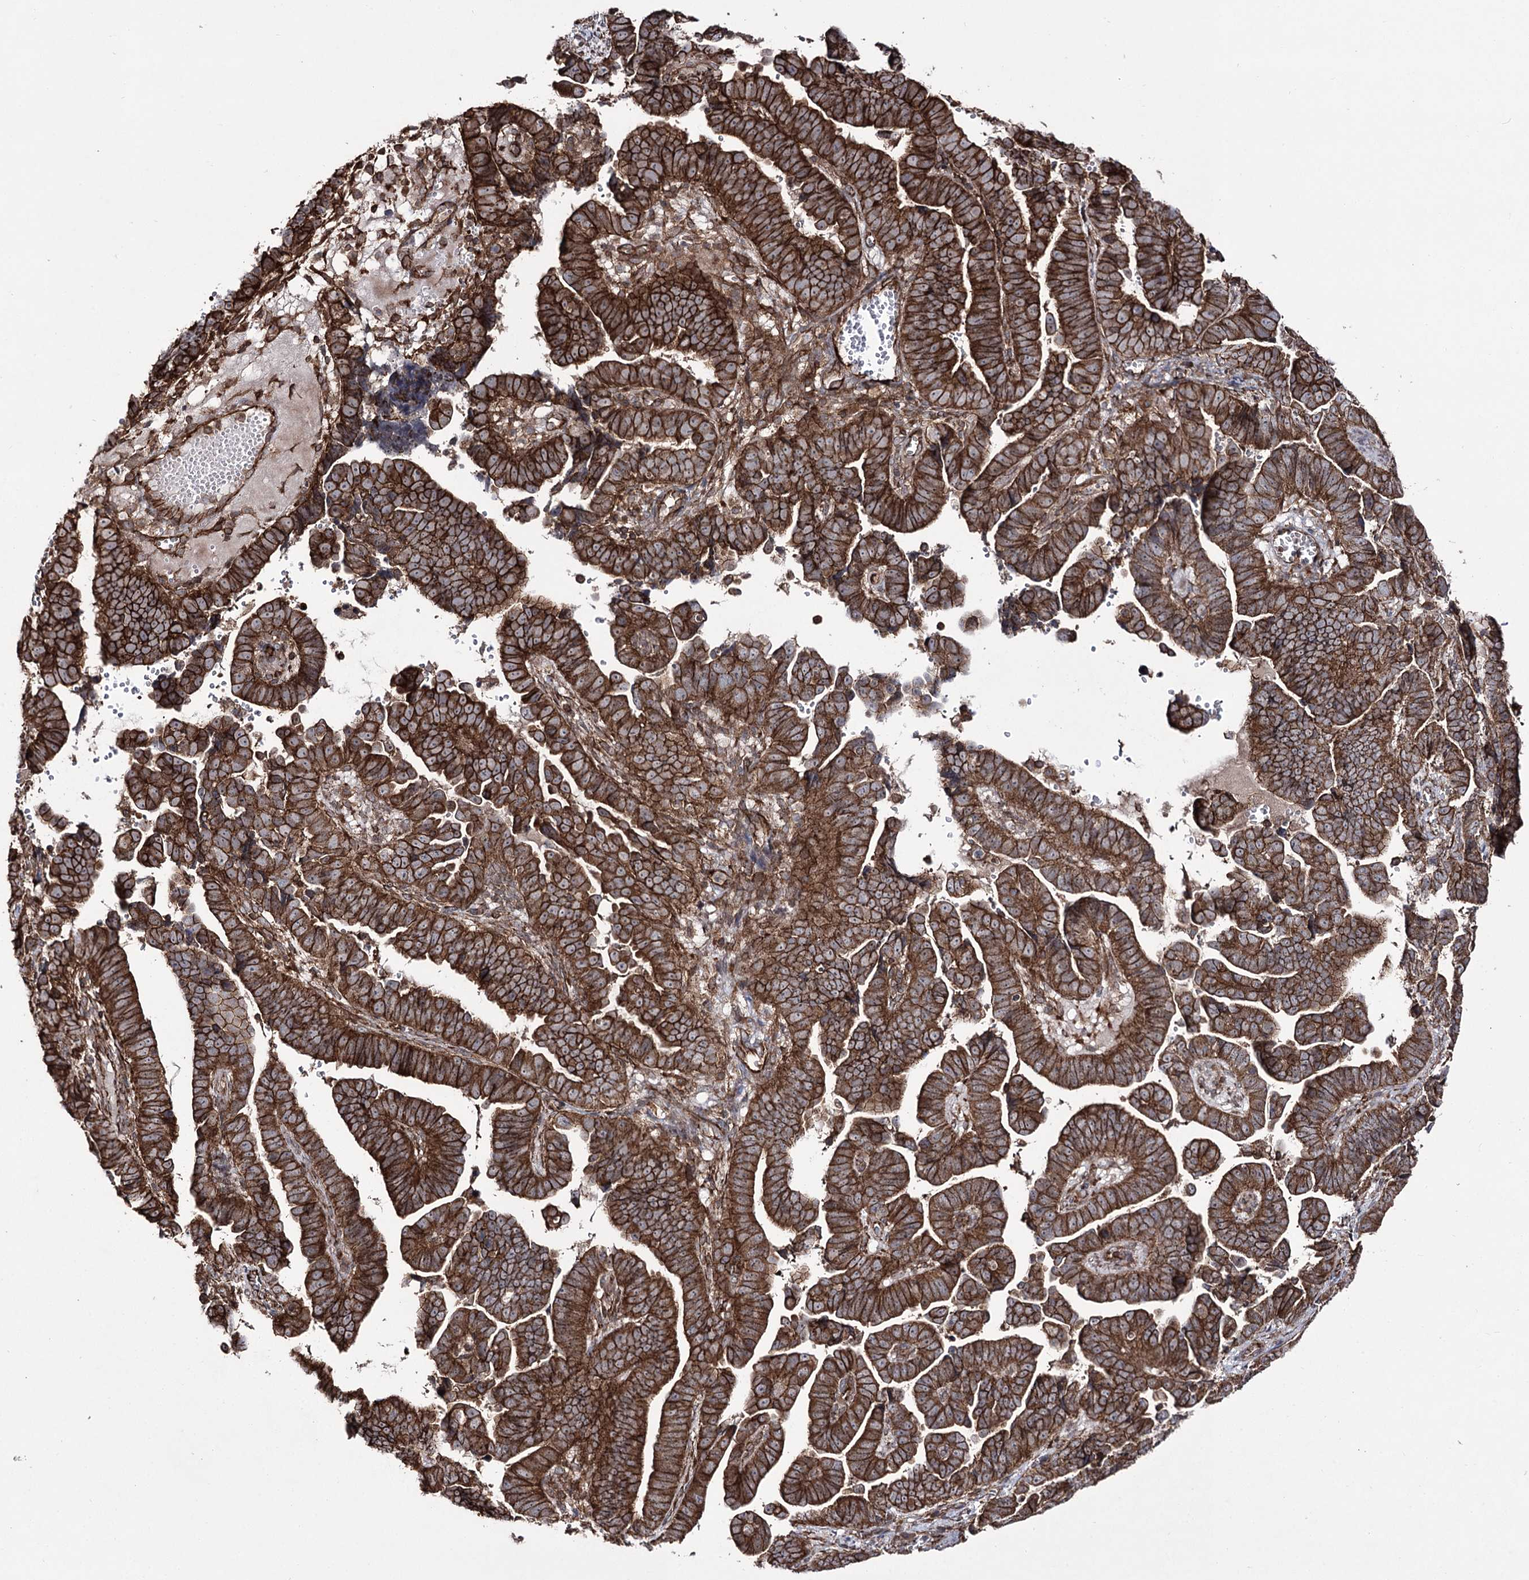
{"staining": {"intensity": "strong", "quantity": ">75%", "location": "cytoplasmic/membranous"}, "tissue": "endometrial cancer", "cell_type": "Tumor cells", "image_type": "cancer", "snomed": [{"axis": "morphology", "description": "Adenocarcinoma, NOS"}, {"axis": "topography", "description": "Endometrium"}], "caption": "A micrograph of endometrial cancer stained for a protein shows strong cytoplasmic/membranous brown staining in tumor cells.", "gene": "DHX29", "patient": {"sex": "female", "age": 75}}